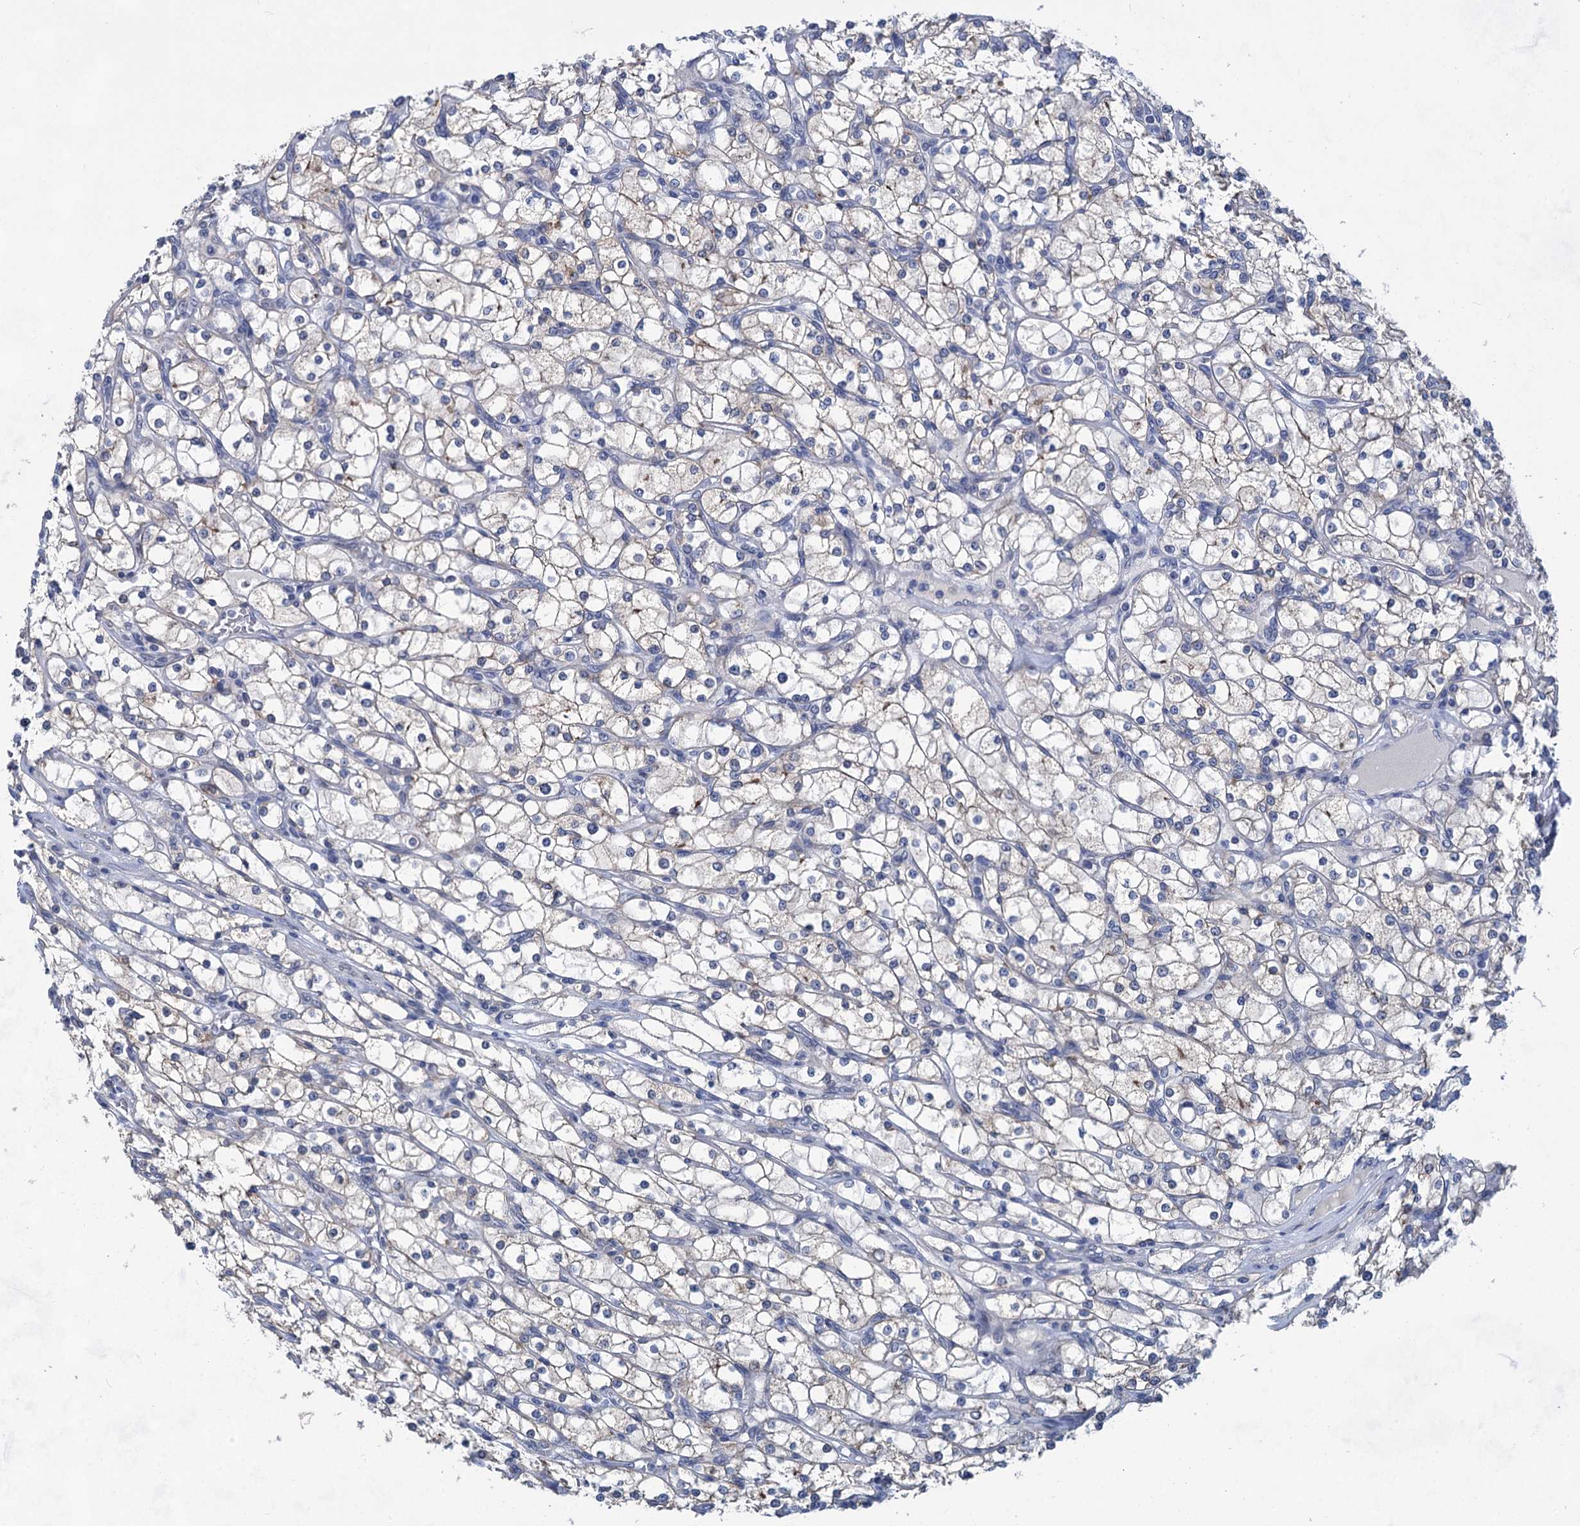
{"staining": {"intensity": "negative", "quantity": "none", "location": "none"}, "tissue": "renal cancer", "cell_type": "Tumor cells", "image_type": "cancer", "snomed": [{"axis": "morphology", "description": "Adenocarcinoma, NOS"}, {"axis": "topography", "description": "Kidney"}], "caption": "Tumor cells are negative for brown protein staining in adenocarcinoma (renal).", "gene": "TTC17", "patient": {"sex": "male", "age": 80}}